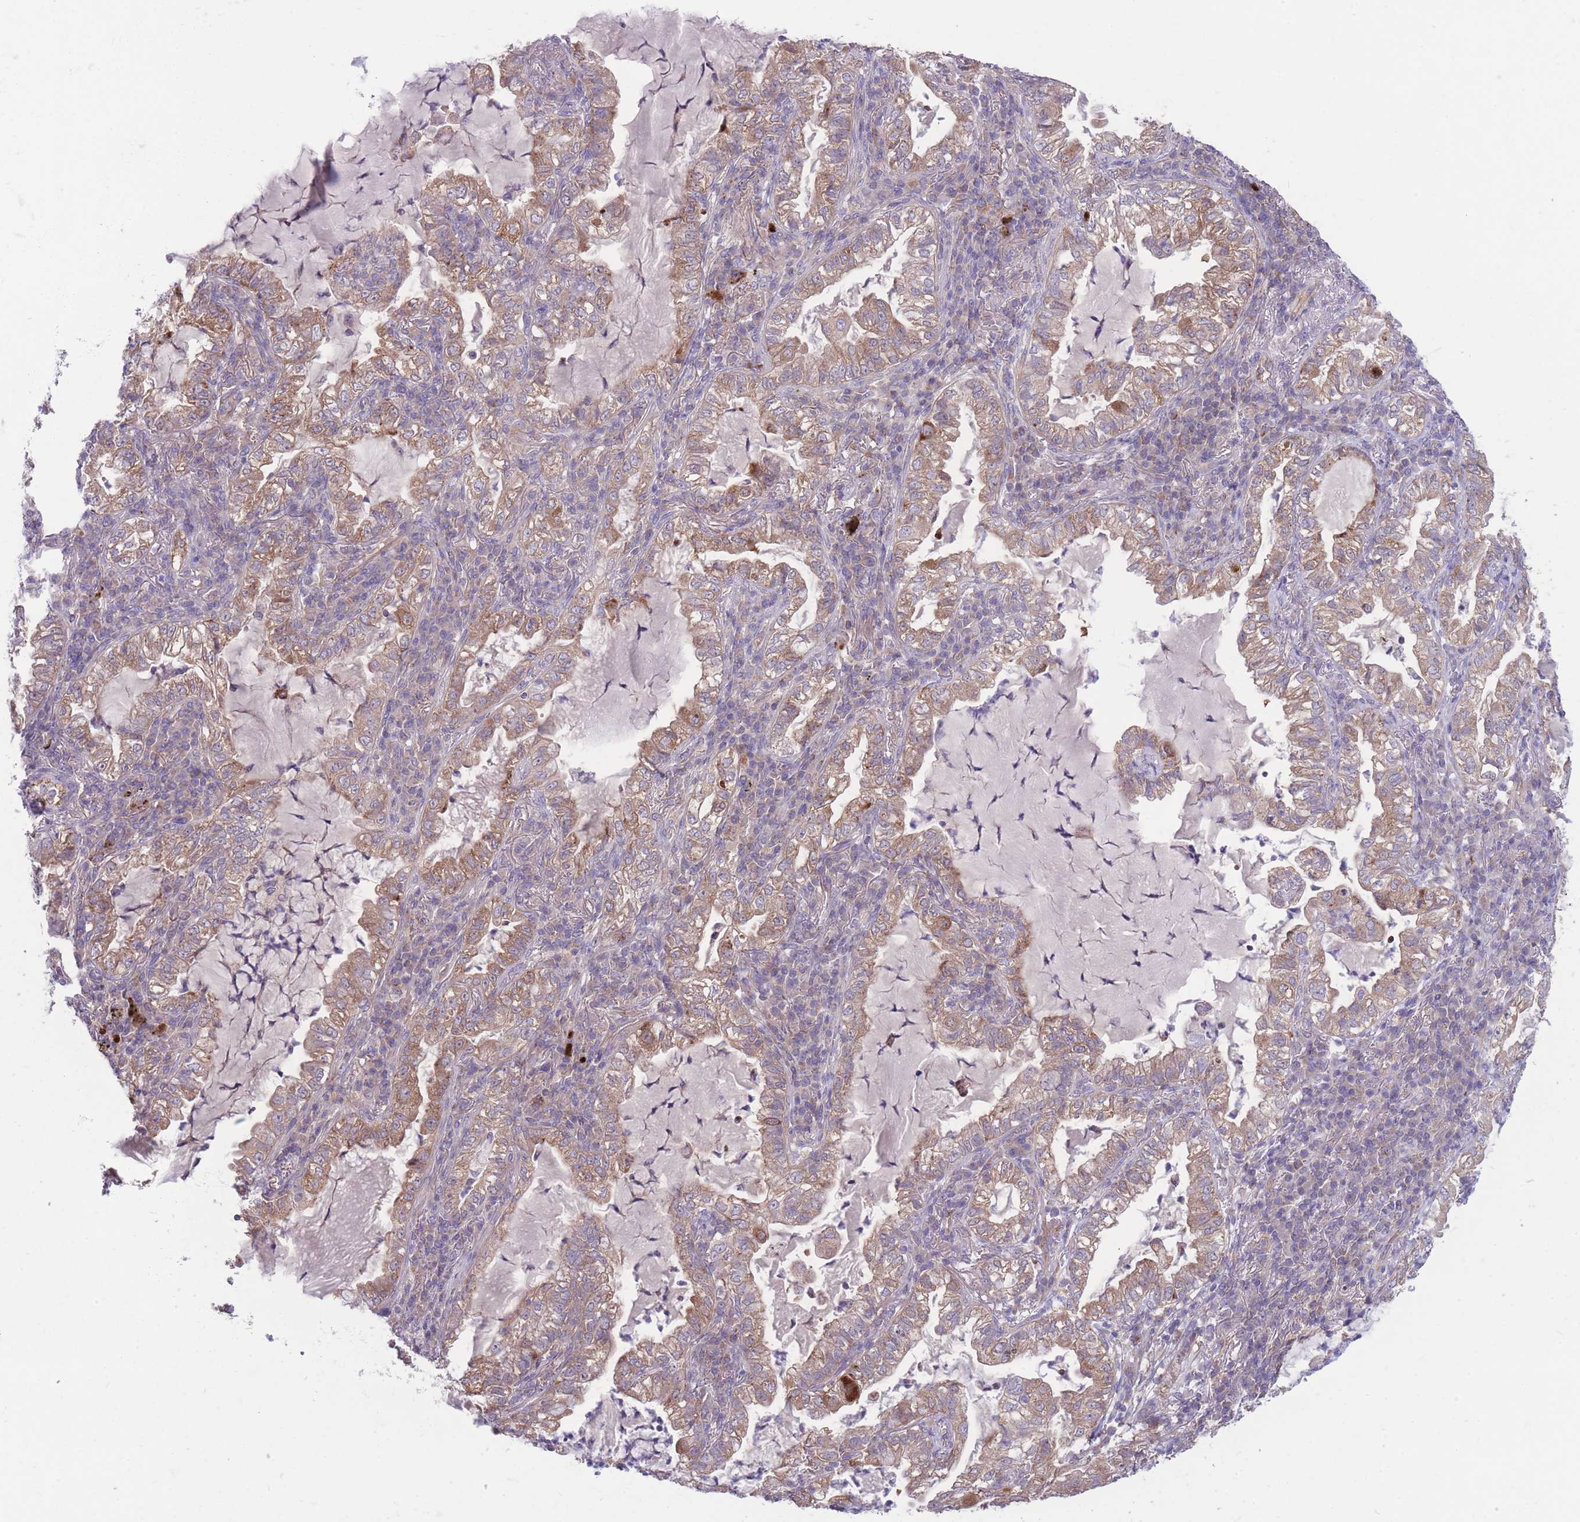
{"staining": {"intensity": "moderate", "quantity": ">75%", "location": "cytoplasmic/membranous"}, "tissue": "lung cancer", "cell_type": "Tumor cells", "image_type": "cancer", "snomed": [{"axis": "morphology", "description": "Adenocarcinoma, NOS"}, {"axis": "topography", "description": "Lung"}], "caption": "IHC photomicrograph of lung cancer stained for a protein (brown), which demonstrates medium levels of moderate cytoplasmic/membranous staining in approximately >75% of tumor cells.", "gene": "CCT6B", "patient": {"sex": "female", "age": 73}}